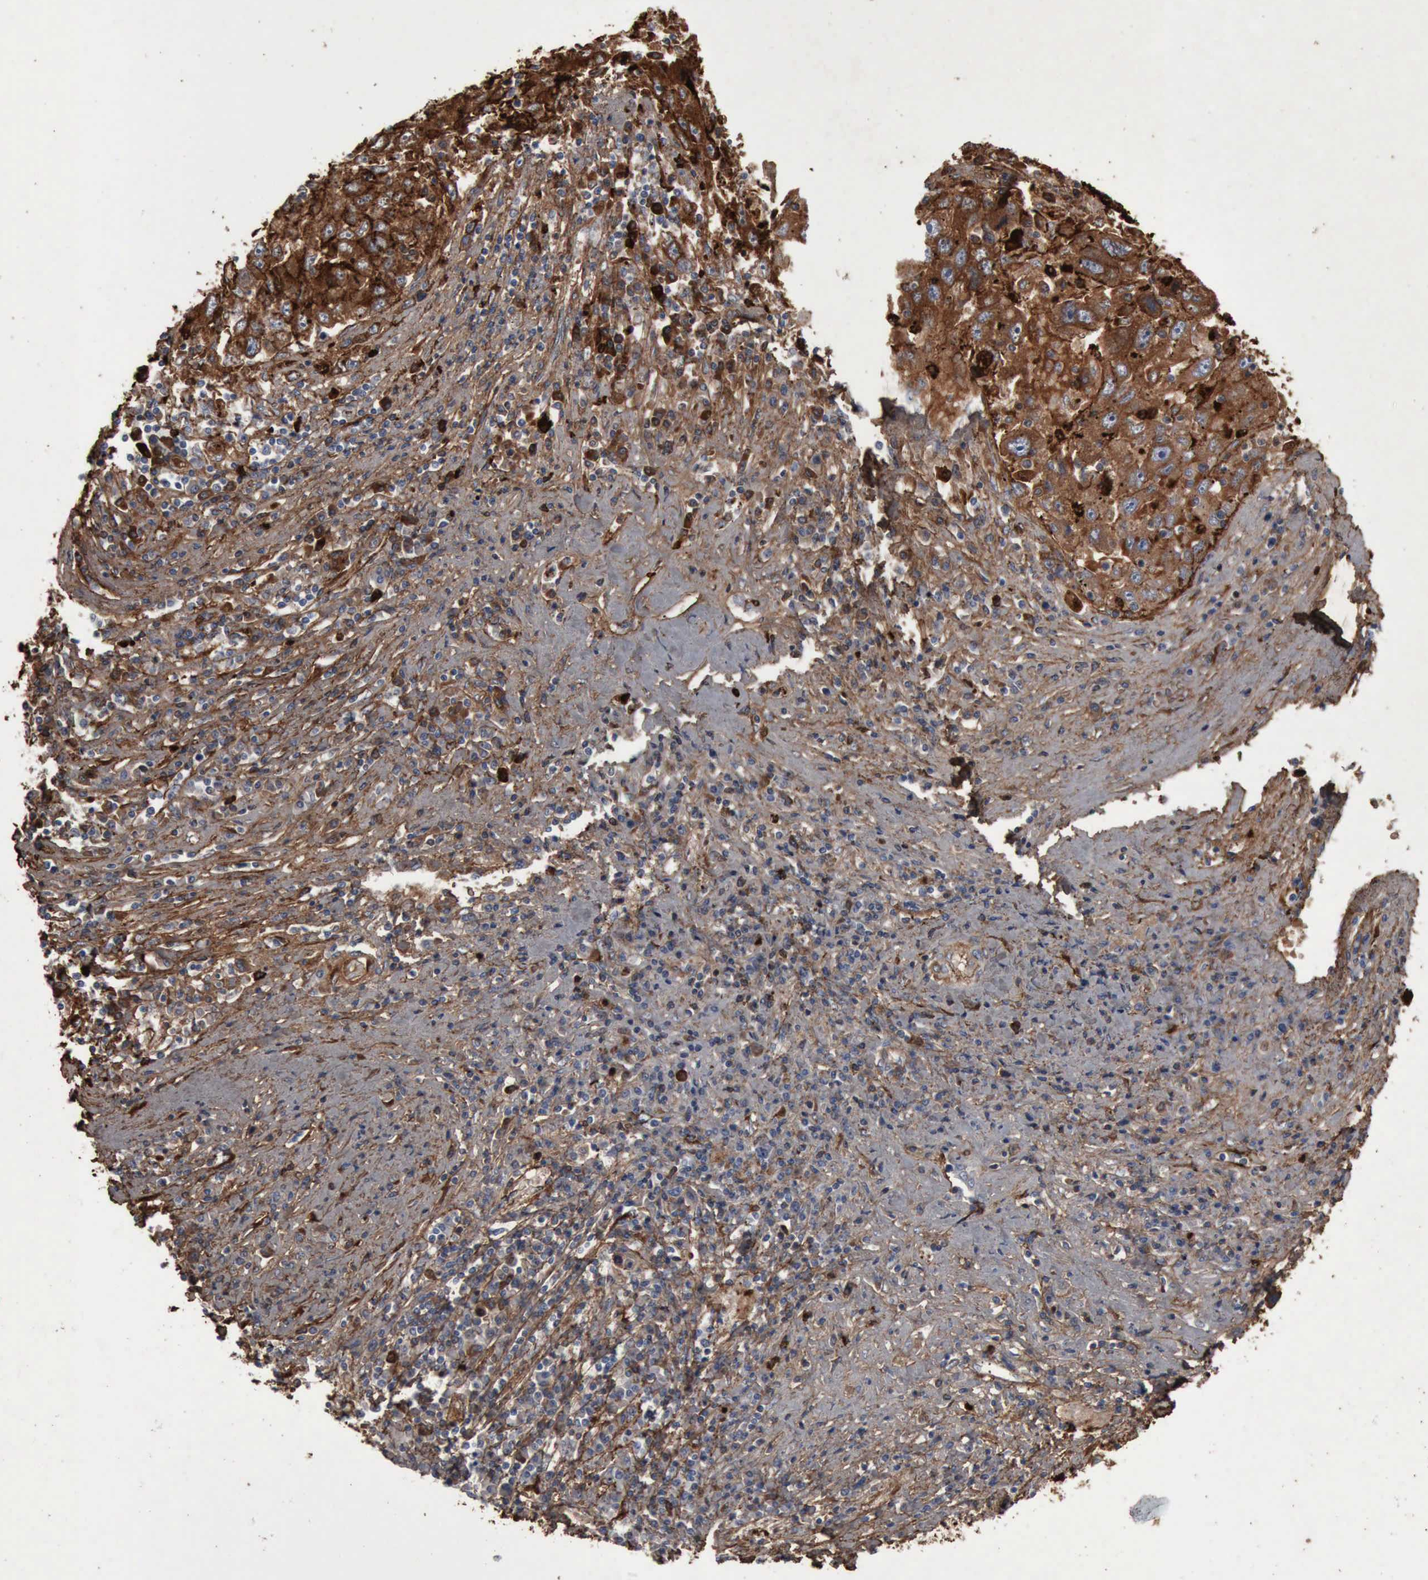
{"staining": {"intensity": "moderate", "quantity": "25%-75%", "location": "cytoplasmic/membranous"}, "tissue": "liver cancer", "cell_type": "Tumor cells", "image_type": "cancer", "snomed": [{"axis": "morphology", "description": "Carcinoma, Hepatocellular, NOS"}, {"axis": "topography", "description": "Liver"}], "caption": "DAB (3,3'-diaminobenzidine) immunohistochemical staining of hepatocellular carcinoma (liver) reveals moderate cytoplasmic/membranous protein positivity in approximately 25%-75% of tumor cells.", "gene": "FN1", "patient": {"sex": "male", "age": 49}}